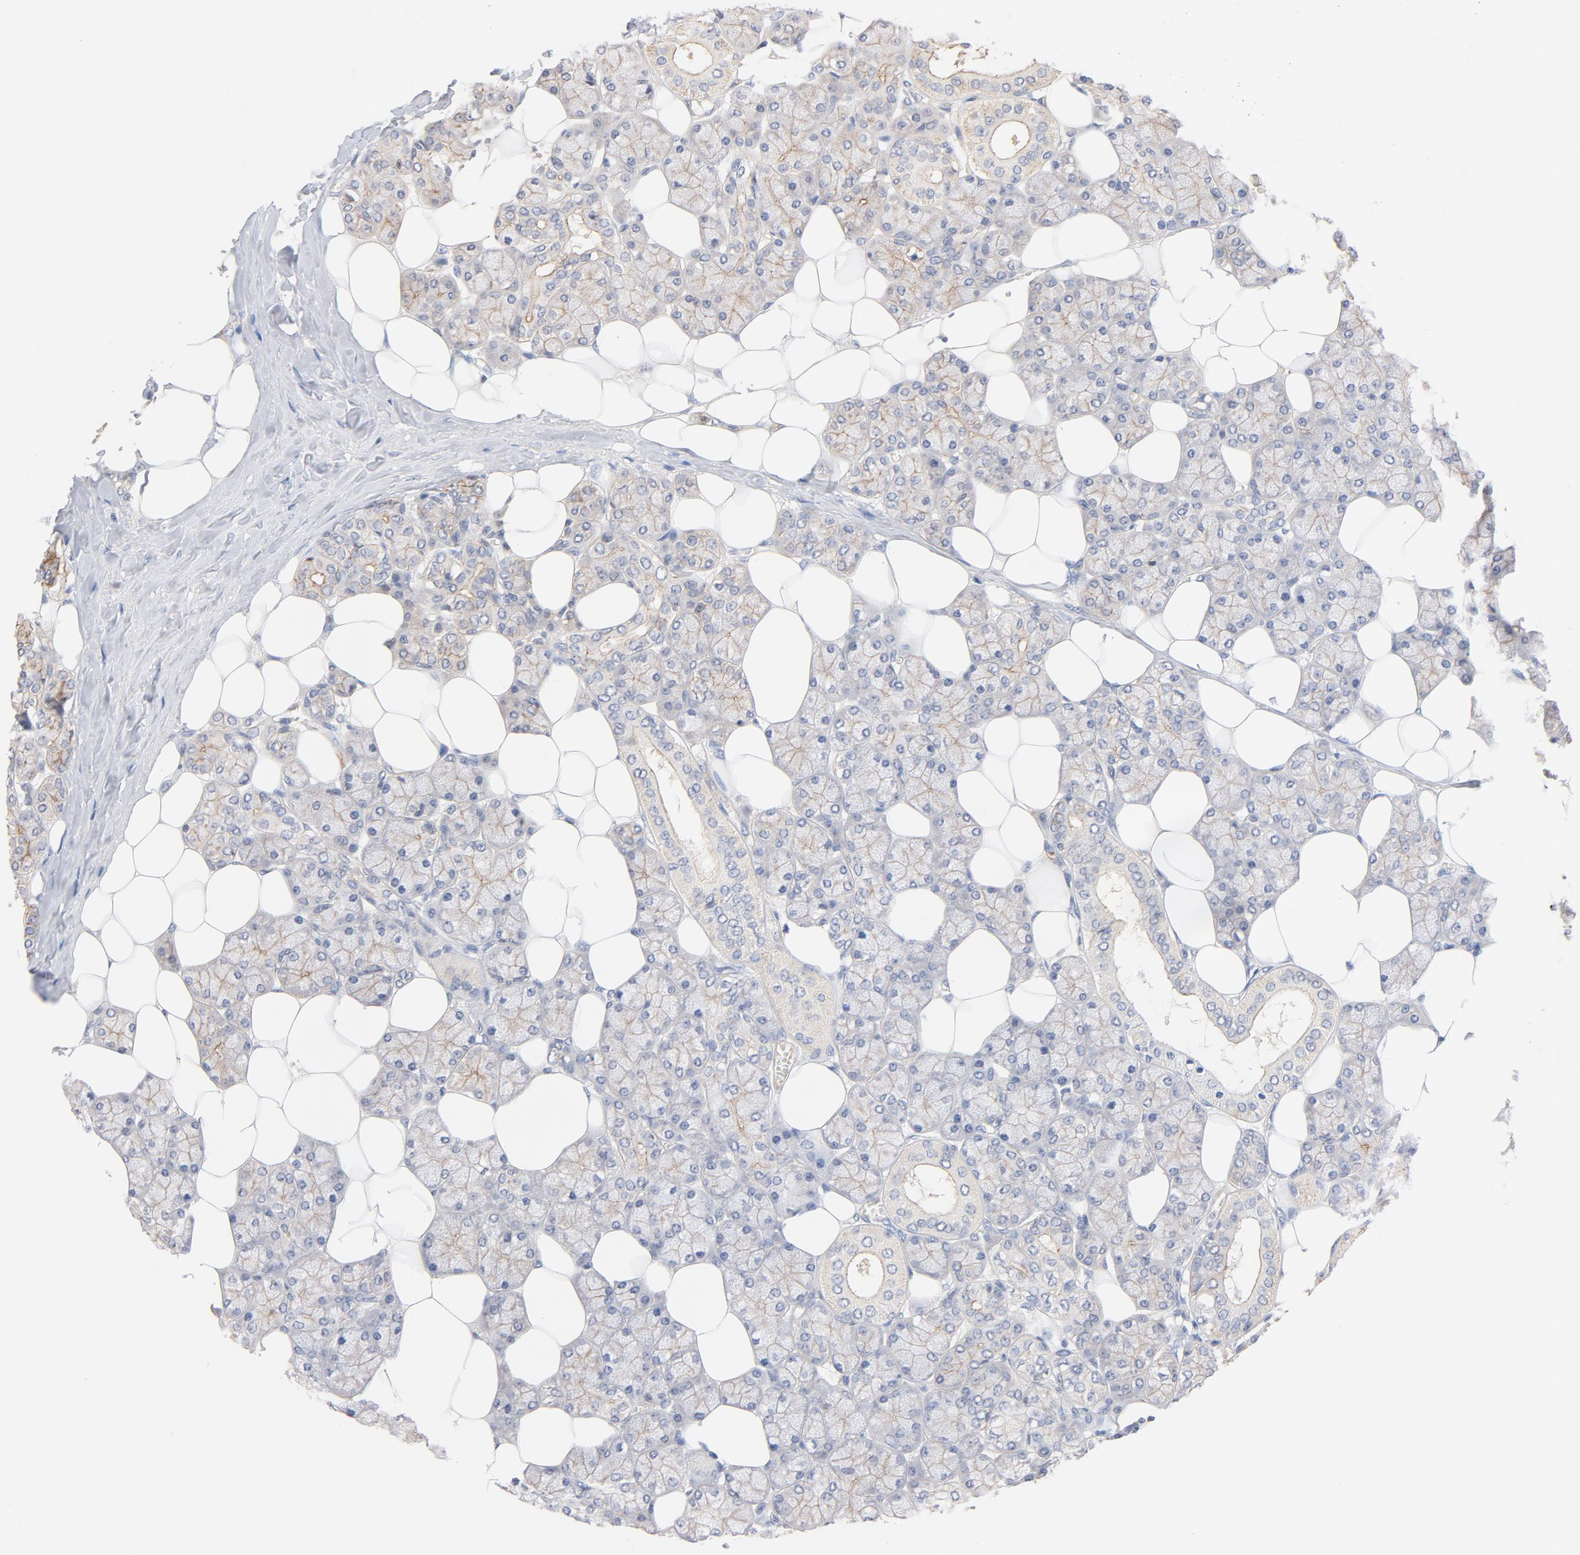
{"staining": {"intensity": "weak", "quantity": "25%-75%", "location": "cytoplasmic/membranous"}, "tissue": "head and neck cancer", "cell_type": "Tumor cells", "image_type": "cancer", "snomed": [{"axis": "morphology", "description": "Normal tissue, NOS"}, {"axis": "morphology", "description": "Adenocarcinoma, NOS"}, {"axis": "topography", "description": "Salivary gland"}, {"axis": "topography", "description": "Head-Neck"}], "caption": "A high-resolution micrograph shows IHC staining of head and neck adenocarcinoma, which demonstrates weak cytoplasmic/membranous positivity in approximately 25%-75% of tumor cells.", "gene": "STRN3", "patient": {"sex": "male", "age": 80}}